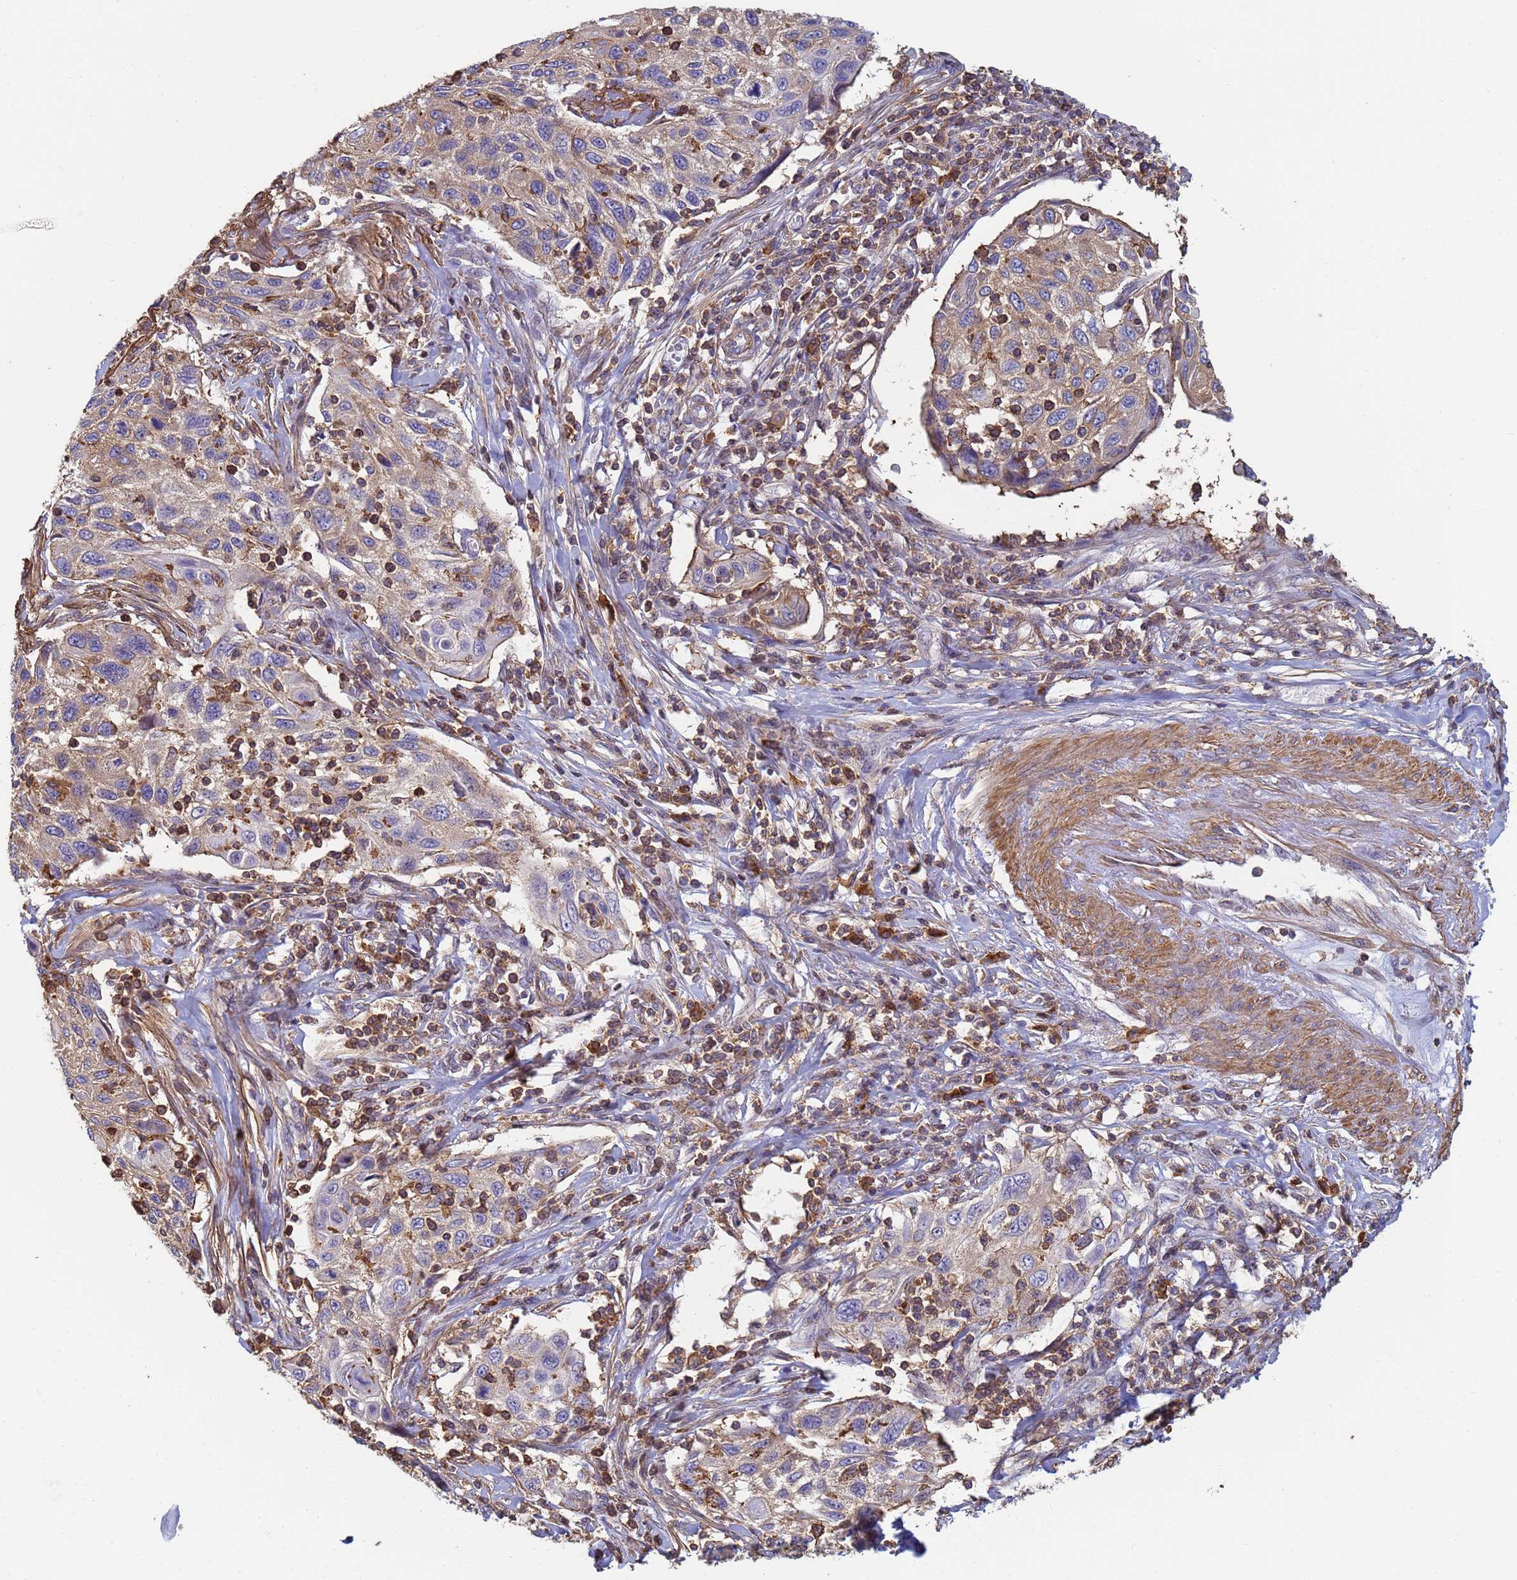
{"staining": {"intensity": "moderate", "quantity": ">75%", "location": "cytoplasmic/membranous"}, "tissue": "cervical cancer", "cell_type": "Tumor cells", "image_type": "cancer", "snomed": [{"axis": "morphology", "description": "Squamous cell carcinoma, NOS"}, {"axis": "topography", "description": "Cervix"}], "caption": "Moderate cytoplasmic/membranous positivity is present in approximately >75% of tumor cells in cervical squamous cell carcinoma. (brown staining indicates protein expression, while blue staining denotes nuclei).", "gene": "ZNG1B", "patient": {"sex": "female", "age": 70}}